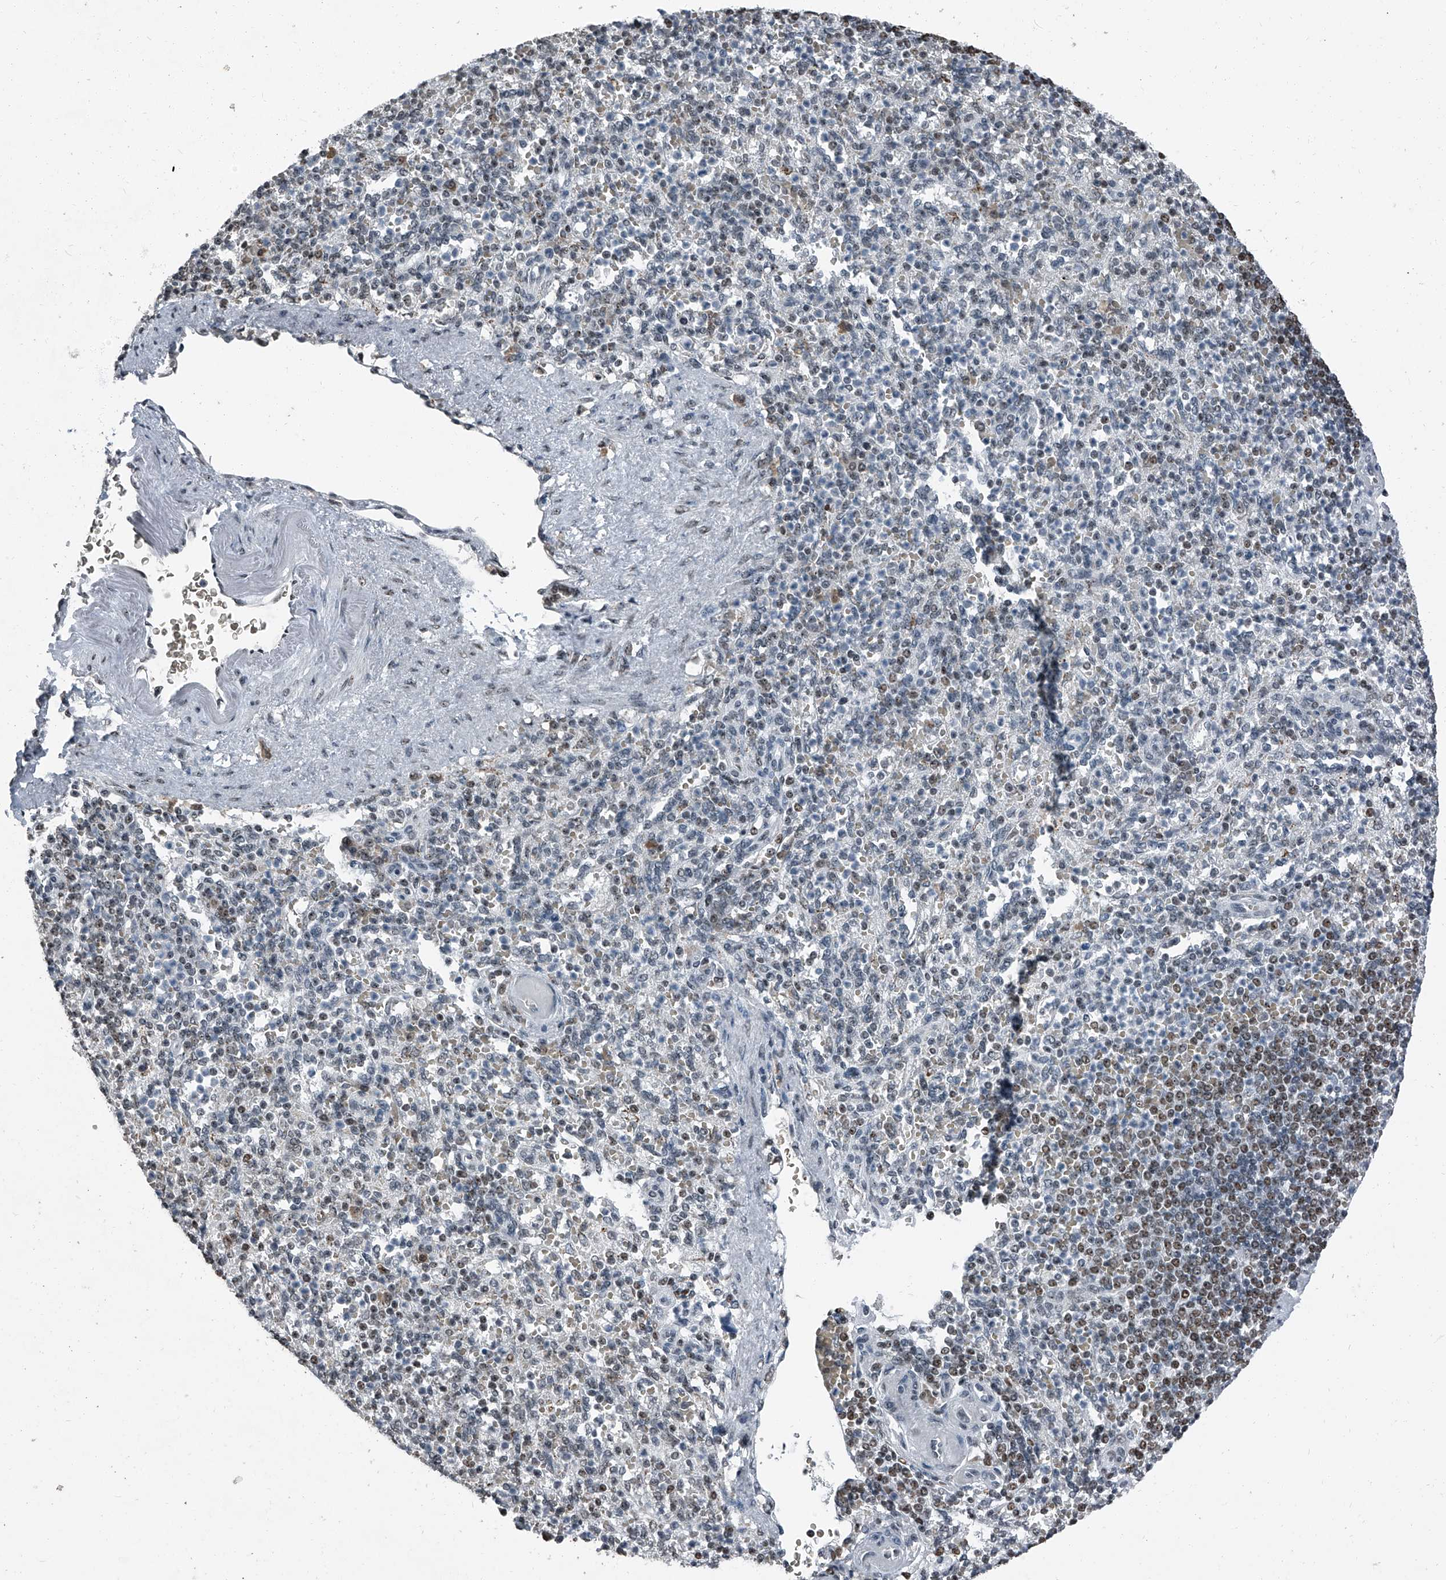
{"staining": {"intensity": "weak", "quantity": "25%-75%", "location": "nuclear"}, "tissue": "spleen", "cell_type": "Cells in red pulp", "image_type": "normal", "snomed": [{"axis": "morphology", "description": "Normal tissue, NOS"}, {"axis": "topography", "description": "Spleen"}], "caption": "Immunohistochemistry (IHC) of unremarkable human spleen shows low levels of weak nuclear expression in approximately 25%-75% of cells in red pulp.", "gene": "TCOF1", "patient": {"sex": "female", "age": 74}}